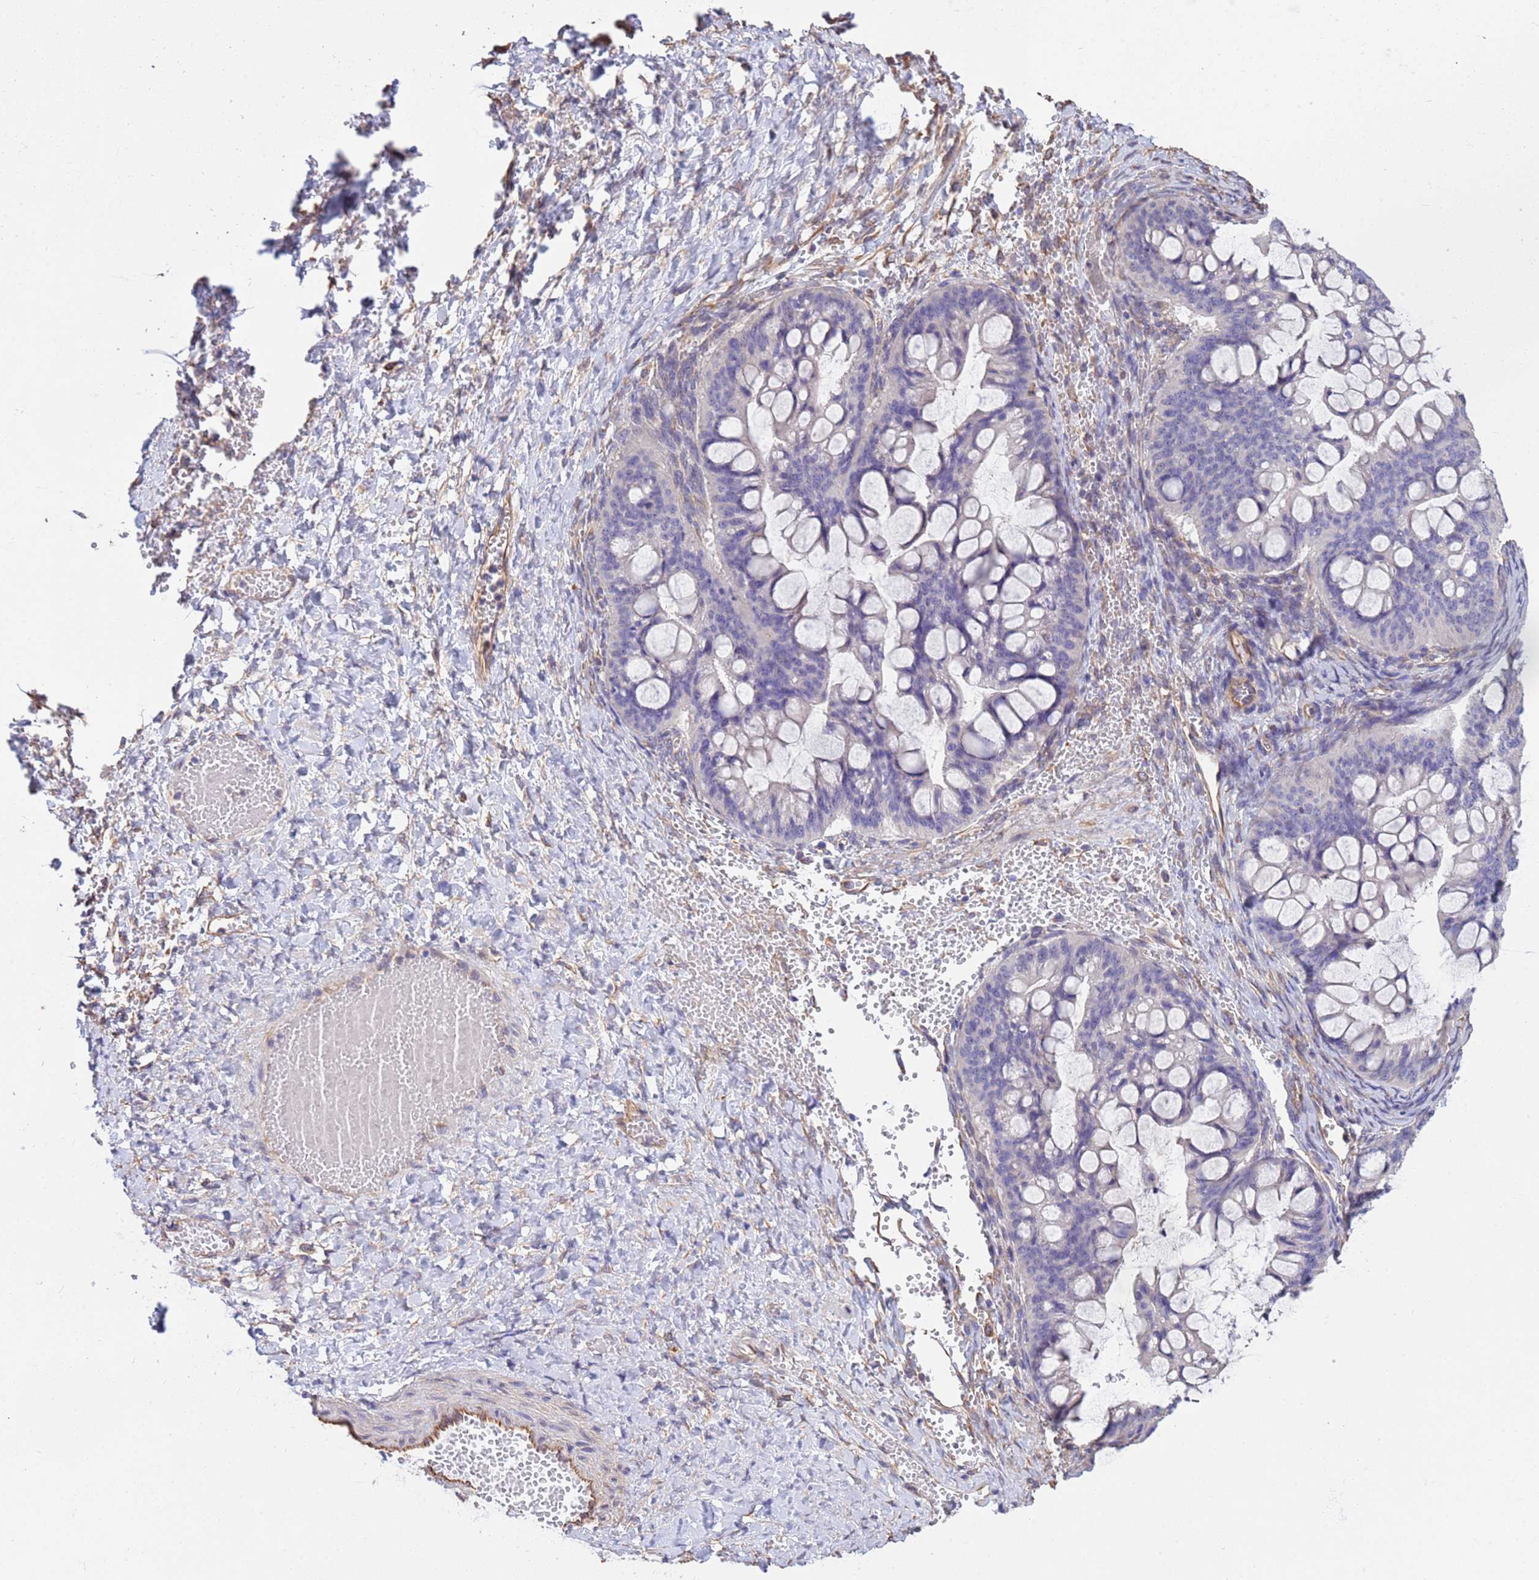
{"staining": {"intensity": "negative", "quantity": "none", "location": "none"}, "tissue": "ovarian cancer", "cell_type": "Tumor cells", "image_type": "cancer", "snomed": [{"axis": "morphology", "description": "Cystadenocarcinoma, mucinous, NOS"}, {"axis": "topography", "description": "Ovary"}], "caption": "Tumor cells show no significant expression in ovarian cancer (mucinous cystadenocarcinoma).", "gene": "TCEAL3", "patient": {"sex": "female", "age": 73}}